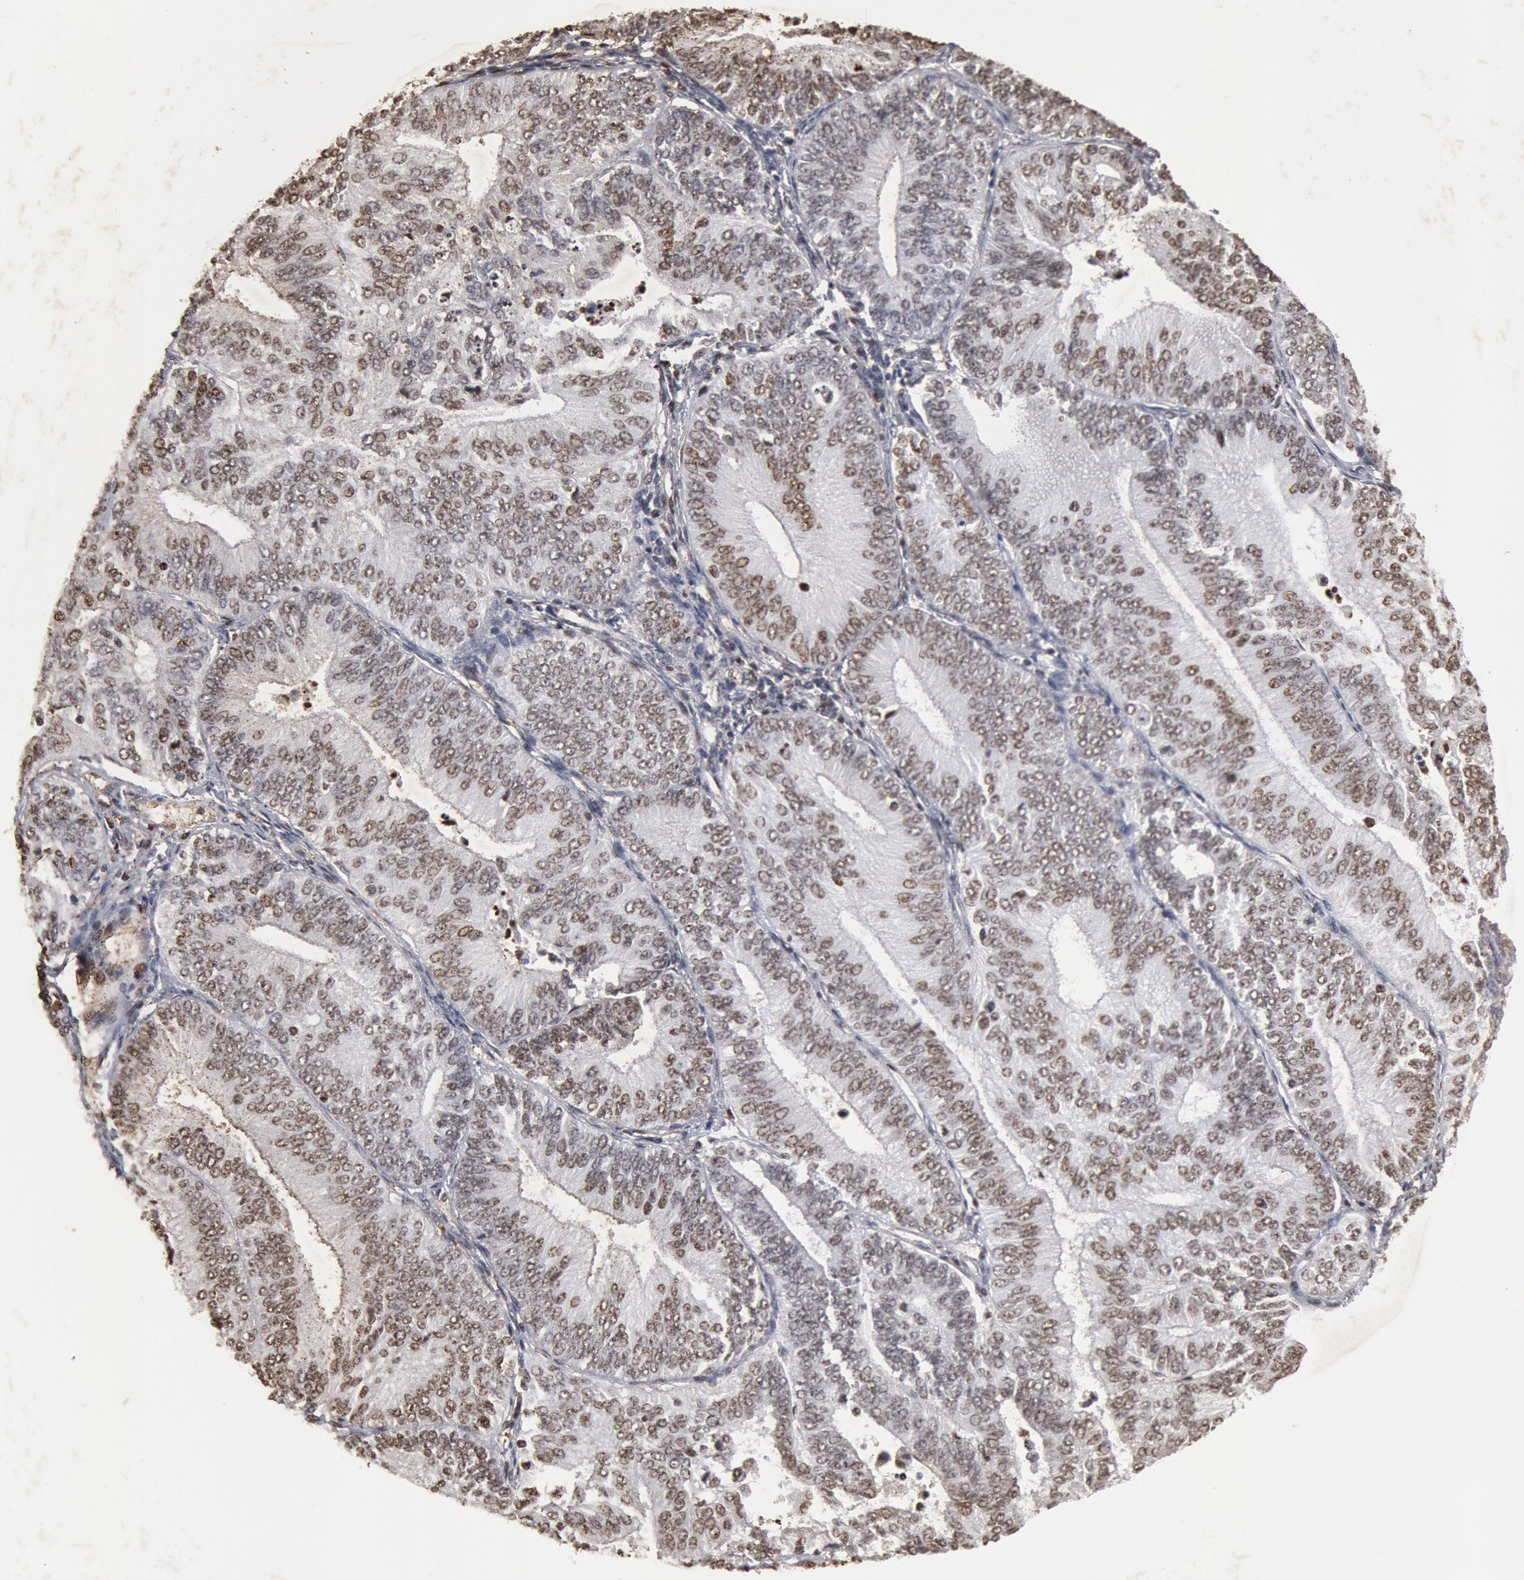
{"staining": {"intensity": "weak", "quantity": ">75%", "location": "cytoplasmic/membranous,nuclear"}, "tissue": "endometrial cancer", "cell_type": "Tumor cells", "image_type": "cancer", "snomed": [{"axis": "morphology", "description": "Adenocarcinoma, NOS"}, {"axis": "topography", "description": "Endometrium"}], "caption": "Protein analysis of adenocarcinoma (endometrial) tissue demonstrates weak cytoplasmic/membranous and nuclear positivity in about >75% of tumor cells.", "gene": "FOXA2", "patient": {"sex": "female", "age": 55}}